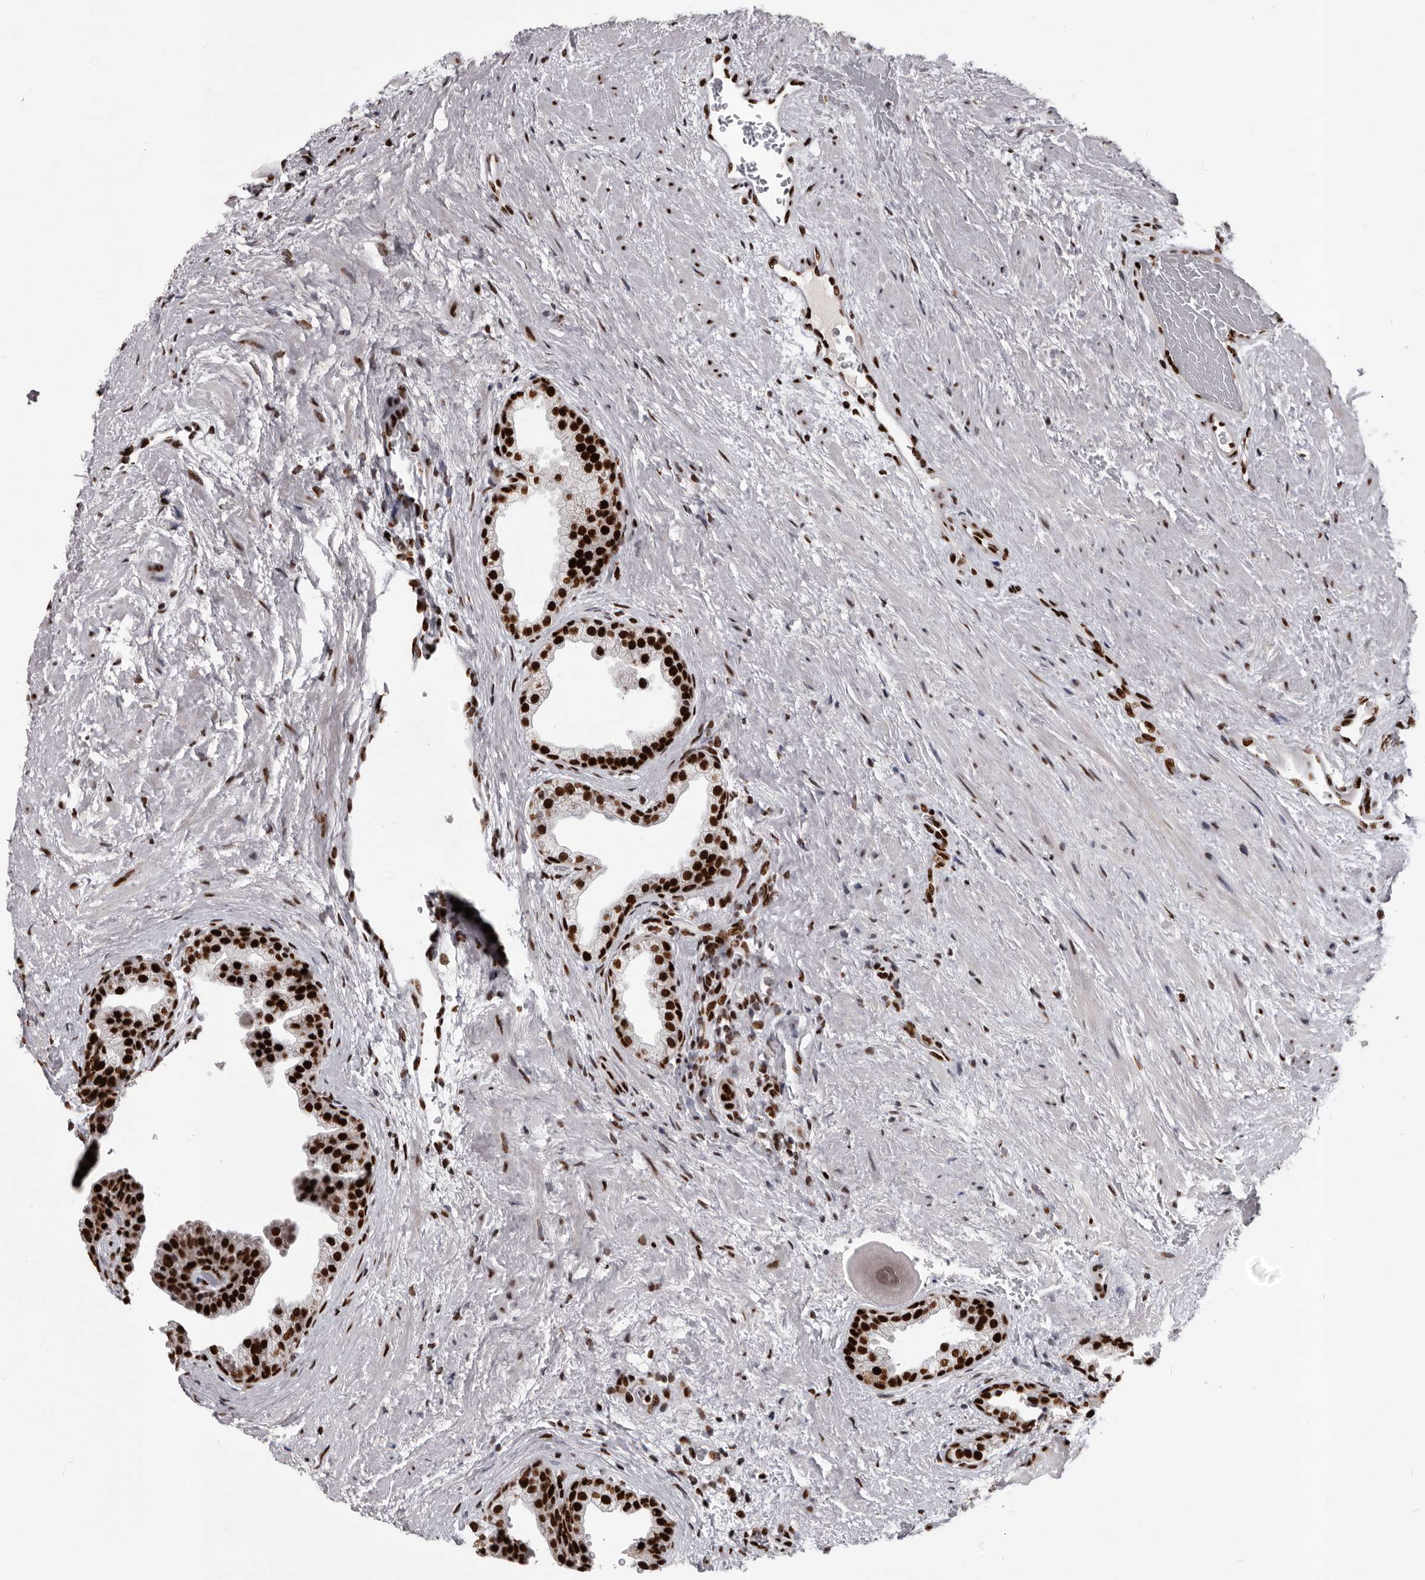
{"staining": {"intensity": "strong", "quantity": ">75%", "location": "nuclear"}, "tissue": "prostate", "cell_type": "Glandular cells", "image_type": "normal", "snomed": [{"axis": "morphology", "description": "Normal tissue, NOS"}, {"axis": "topography", "description": "Prostate"}], "caption": "This histopathology image shows normal prostate stained with IHC to label a protein in brown. The nuclear of glandular cells show strong positivity for the protein. Nuclei are counter-stained blue.", "gene": "NUMA1", "patient": {"sex": "male", "age": 48}}